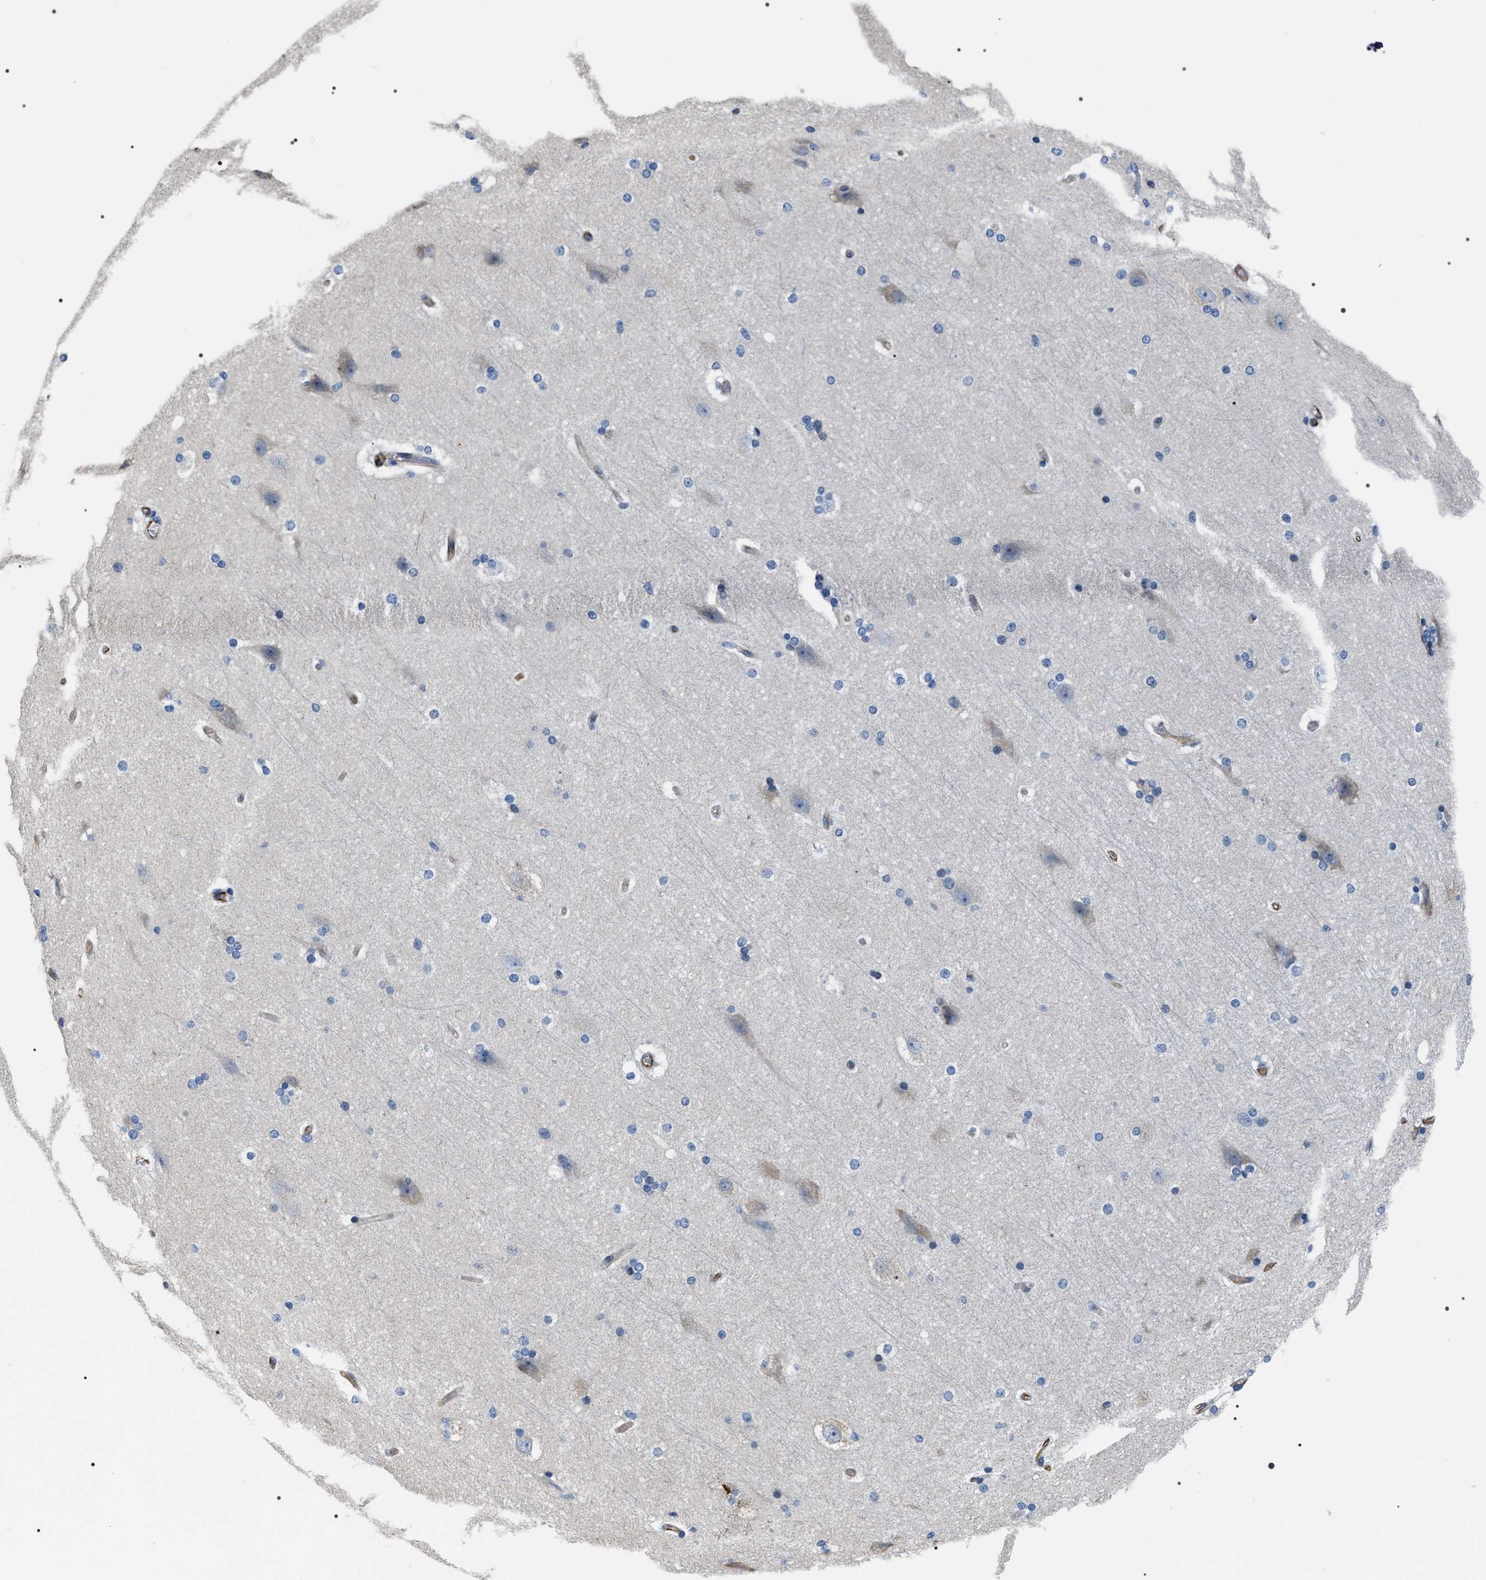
{"staining": {"intensity": "moderate", "quantity": ">75%", "location": "cytoplasmic/membranous"}, "tissue": "cerebral cortex", "cell_type": "Endothelial cells", "image_type": "normal", "snomed": [{"axis": "morphology", "description": "Normal tissue, NOS"}, {"axis": "topography", "description": "Cerebral cortex"}, {"axis": "topography", "description": "Hippocampus"}], "caption": "The histopathology image demonstrates immunohistochemical staining of normal cerebral cortex. There is moderate cytoplasmic/membranous expression is seen in approximately >75% of endothelial cells. The staining was performed using DAB to visualize the protein expression in brown, while the nuclei were stained in blue with hematoxylin (Magnification: 20x).", "gene": "PKD1L1", "patient": {"sex": "female", "age": 19}}